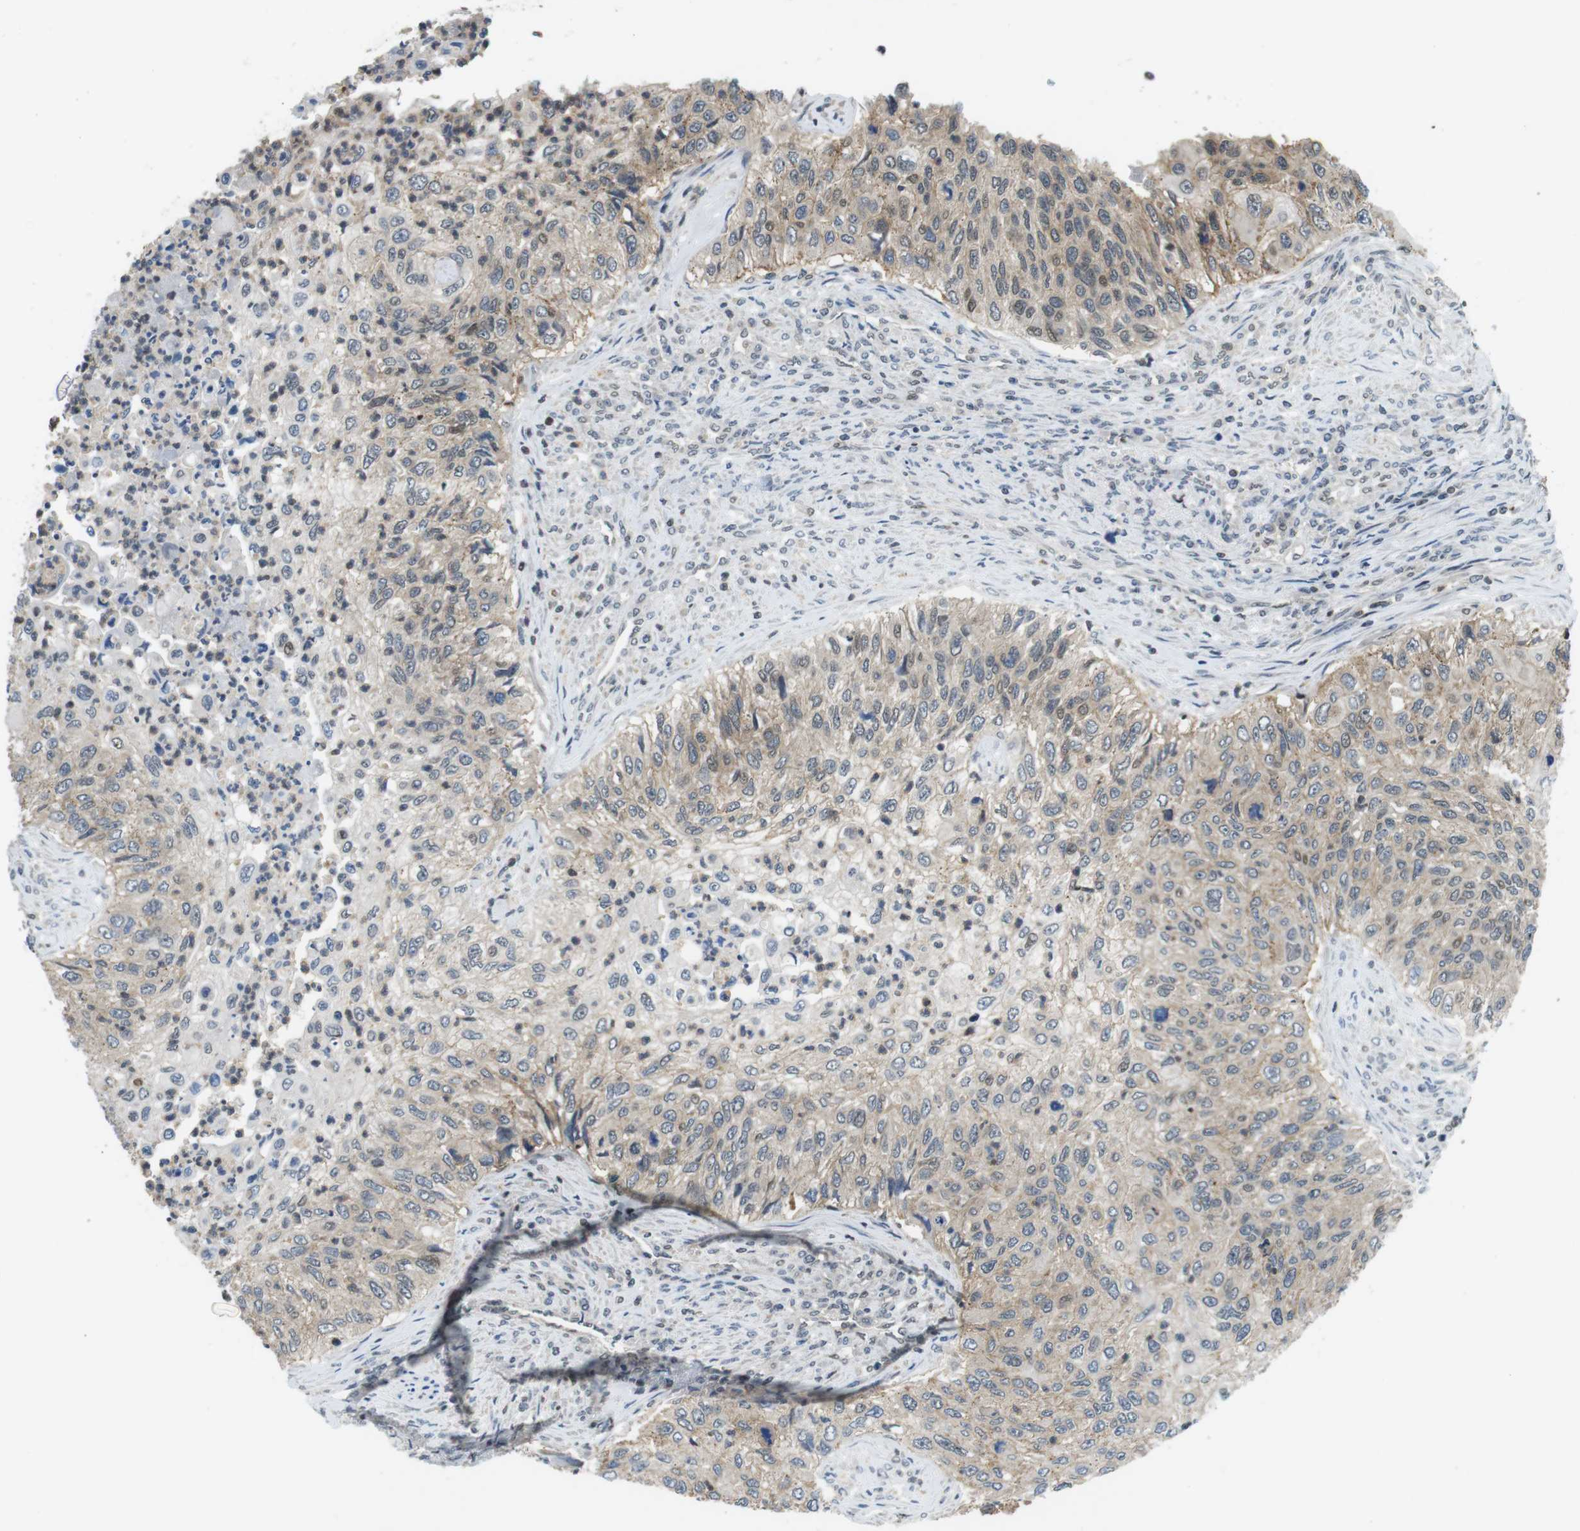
{"staining": {"intensity": "weak", "quantity": "25%-75%", "location": "cytoplasmic/membranous"}, "tissue": "urothelial cancer", "cell_type": "Tumor cells", "image_type": "cancer", "snomed": [{"axis": "morphology", "description": "Urothelial carcinoma, High grade"}, {"axis": "topography", "description": "Urinary bladder"}], "caption": "A brown stain highlights weak cytoplasmic/membranous positivity of a protein in urothelial cancer tumor cells.", "gene": "NEK4", "patient": {"sex": "female", "age": 60}}